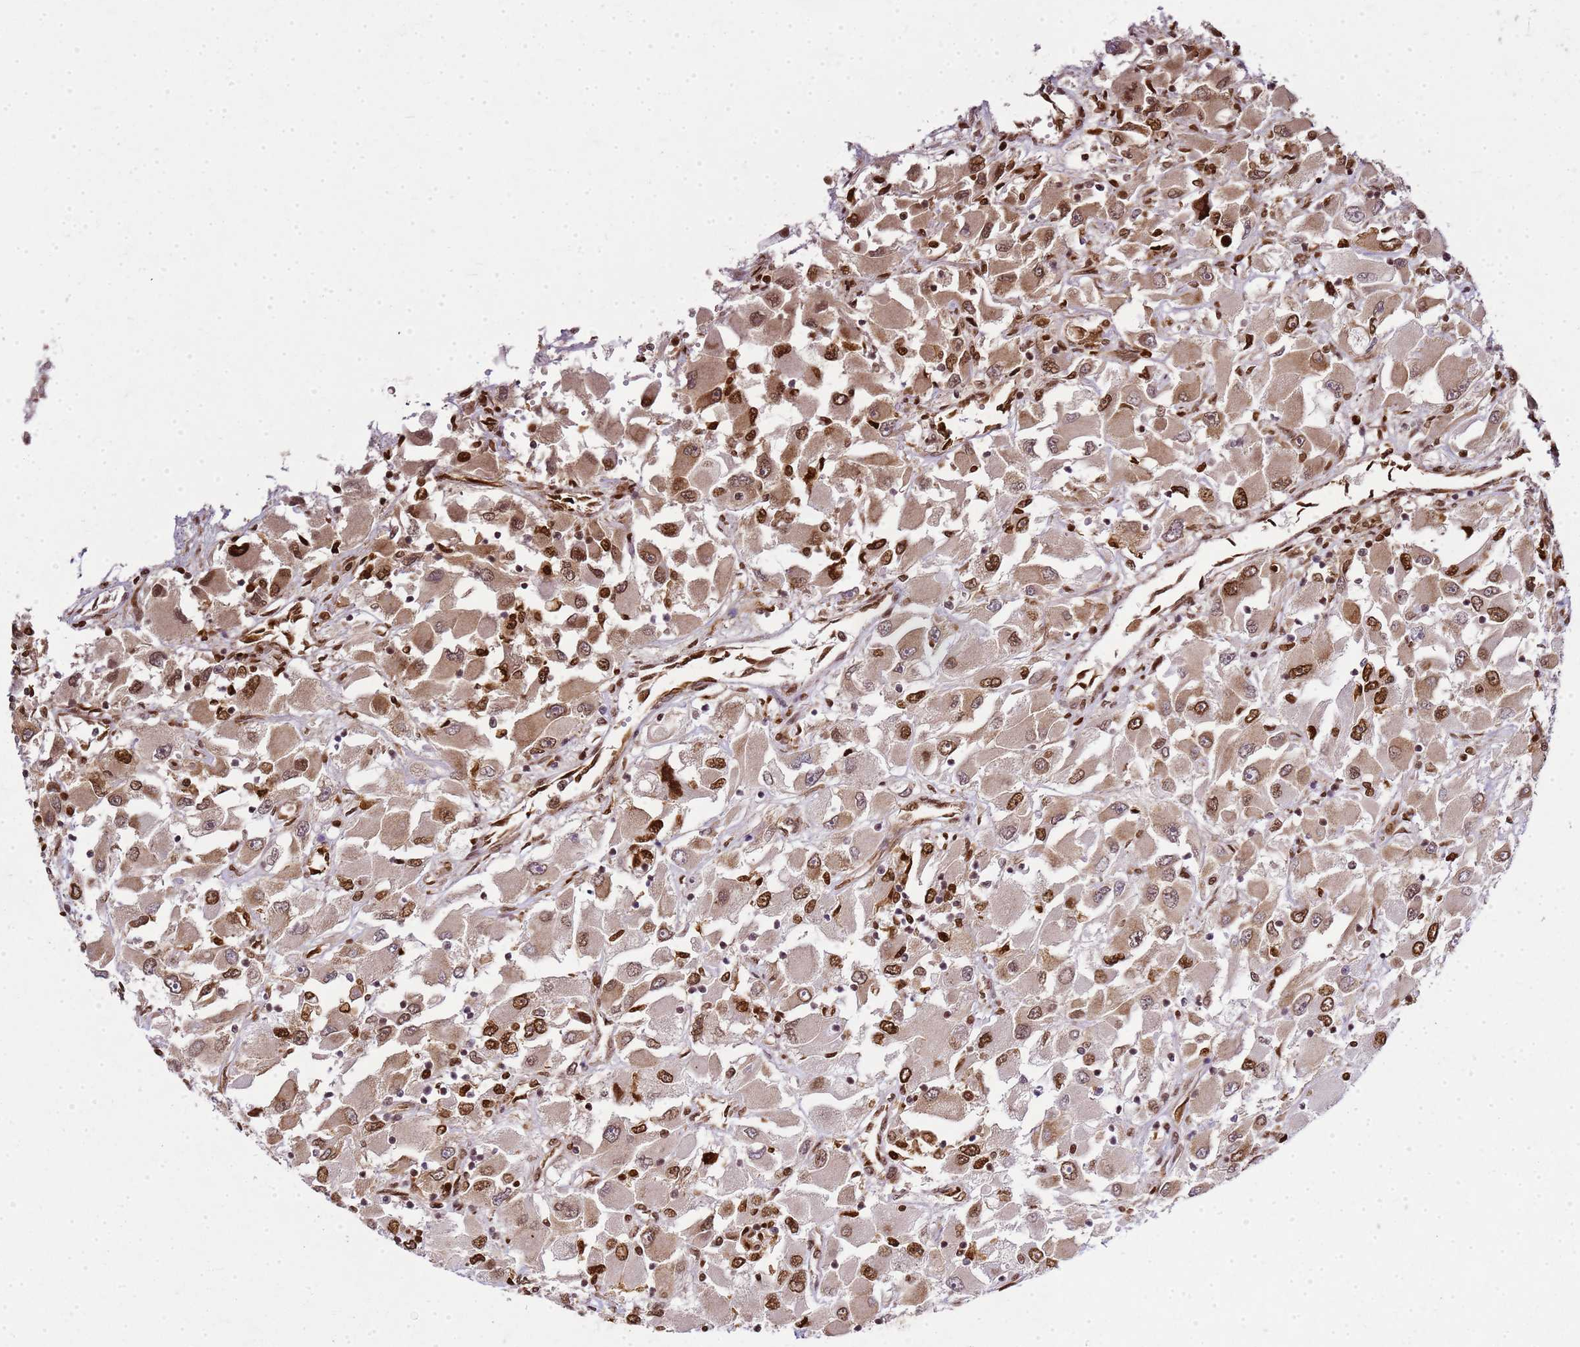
{"staining": {"intensity": "moderate", "quantity": ">75%", "location": "cytoplasmic/membranous,nuclear"}, "tissue": "renal cancer", "cell_type": "Tumor cells", "image_type": "cancer", "snomed": [{"axis": "morphology", "description": "Adenocarcinoma, NOS"}, {"axis": "topography", "description": "Kidney"}], "caption": "Renal adenocarcinoma tissue displays moderate cytoplasmic/membranous and nuclear positivity in about >75% of tumor cells, visualized by immunohistochemistry.", "gene": "APEX1", "patient": {"sex": "female", "age": 52}}